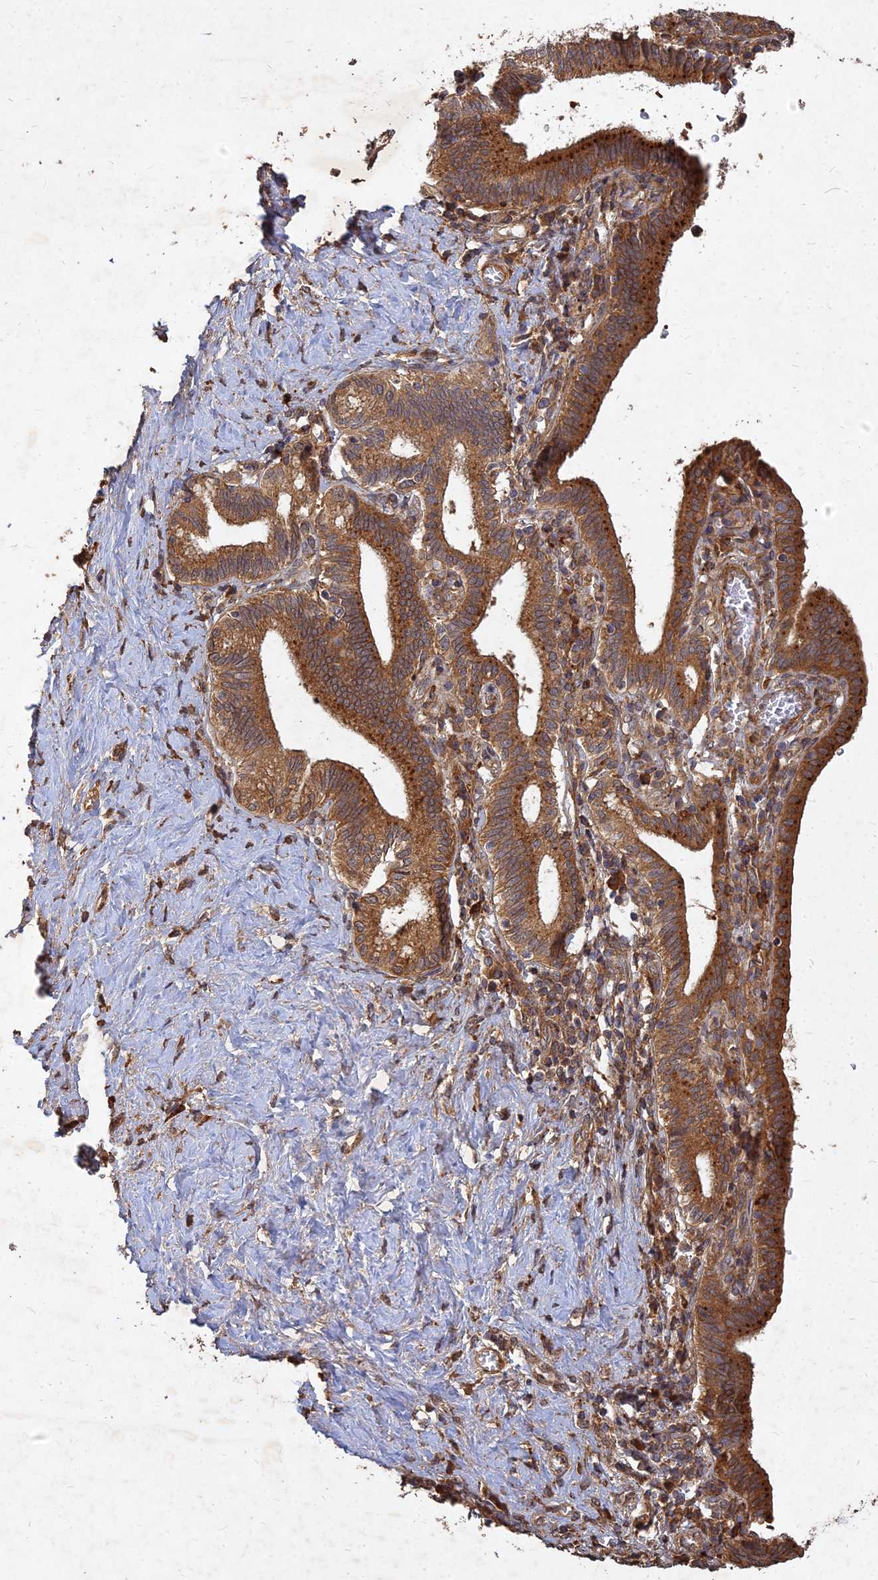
{"staining": {"intensity": "moderate", "quantity": ">75%", "location": "cytoplasmic/membranous"}, "tissue": "pancreatic cancer", "cell_type": "Tumor cells", "image_type": "cancer", "snomed": [{"axis": "morphology", "description": "Adenocarcinoma, NOS"}, {"axis": "topography", "description": "Pancreas"}], "caption": "Brown immunohistochemical staining in human pancreatic cancer (adenocarcinoma) demonstrates moderate cytoplasmic/membranous expression in approximately >75% of tumor cells.", "gene": "UBE2W", "patient": {"sex": "female", "age": 73}}